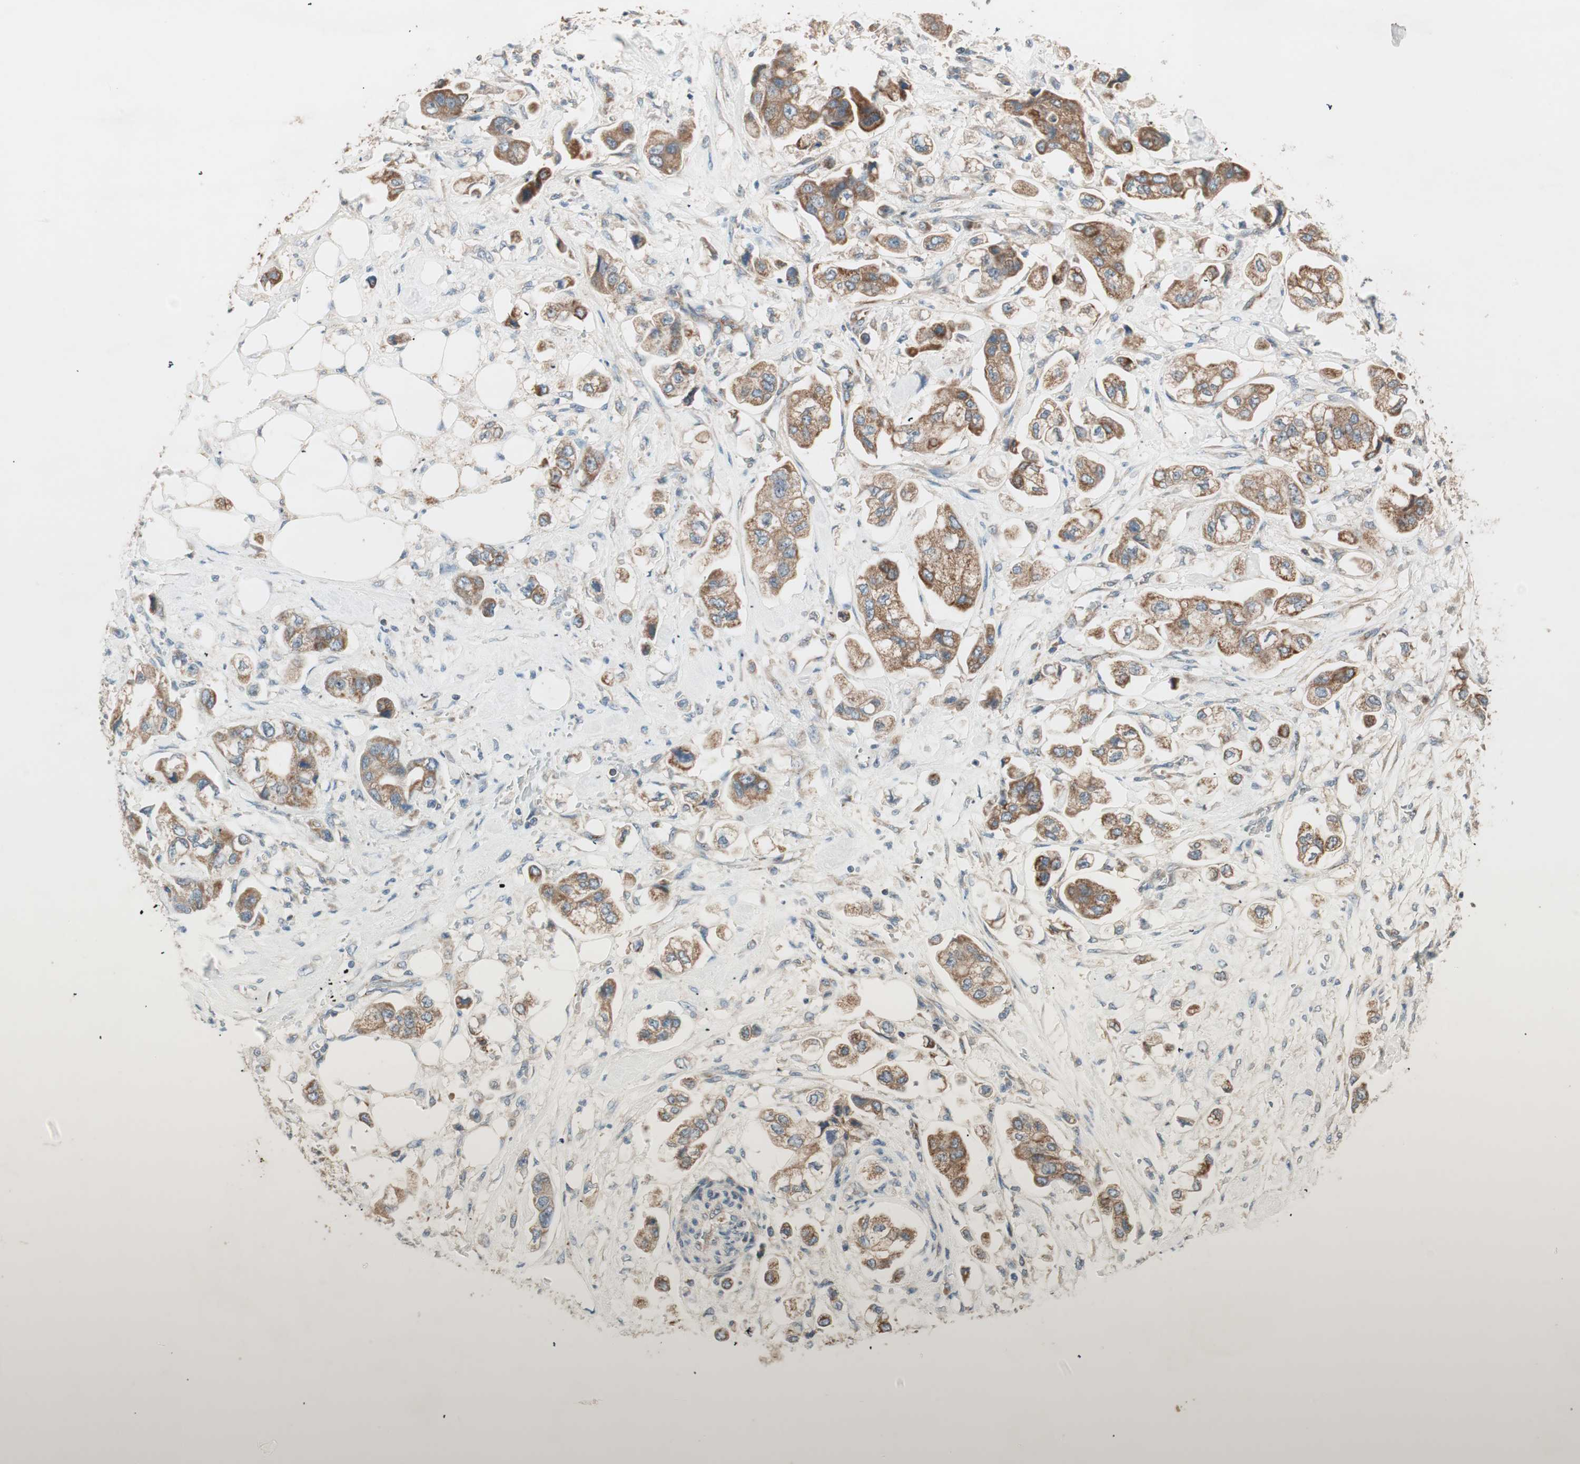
{"staining": {"intensity": "moderate", "quantity": ">75%", "location": "cytoplasmic/membranous"}, "tissue": "stomach cancer", "cell_type": "Tumor cells", "image_type": "cancer", "snomed": [{"axis": "morphology", "description": "Adenocarcinoma, NOS"}, {"axis": "topography", "description": "Stomach"}], "caption": "Immunohistochemical staining of human stomach cancer (adenocarcinoma) demonstrates moderate cytoplasmic/membranous protein expression in approximately >75% of tumor cells.", "gene": "CC2D1A", "patient": {"sex": "male", "age": 62}}